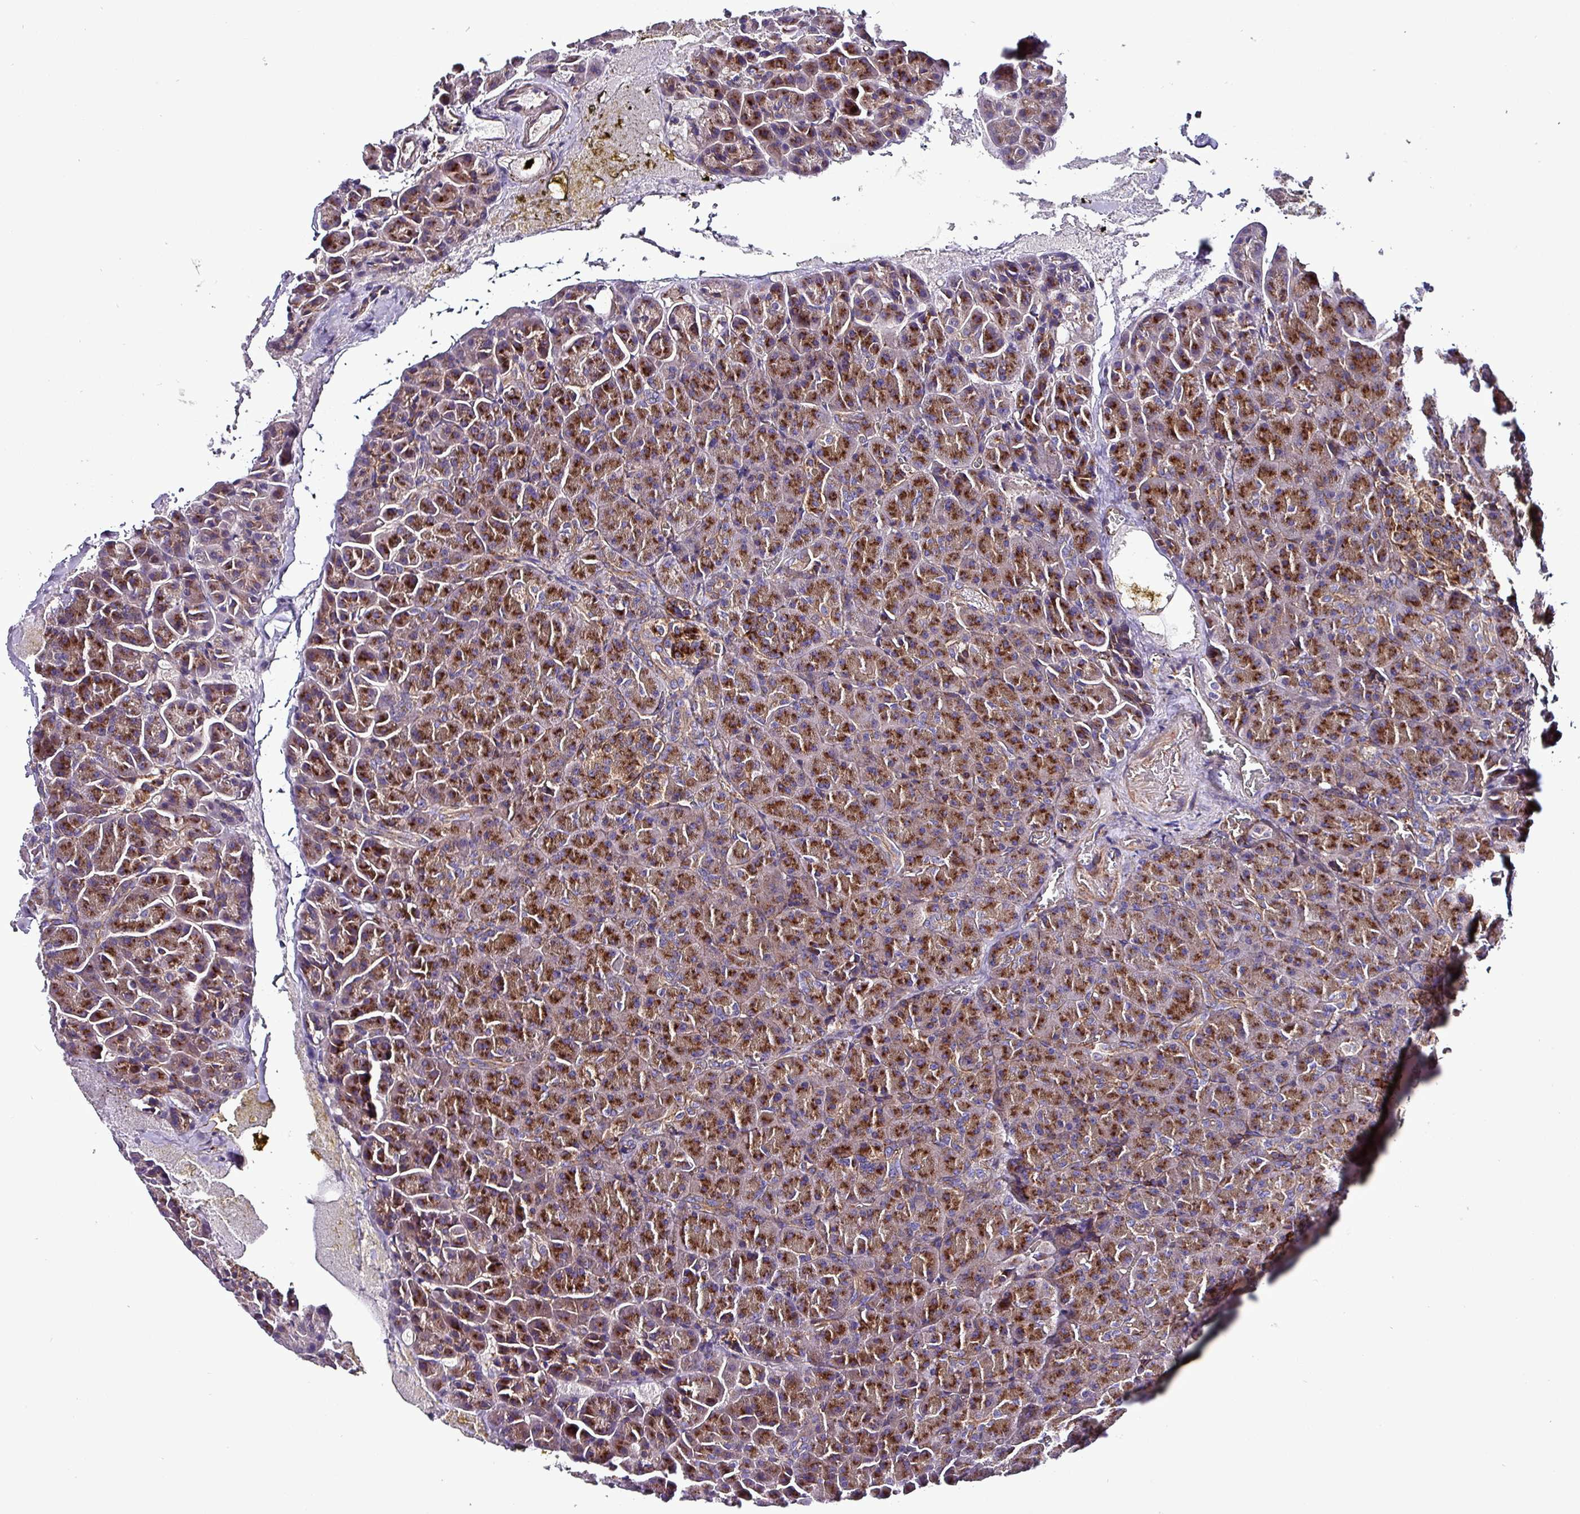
{"staining": {"intensity": "moderate", "quantity": ">75%", "location": "cytoplasmic/membranous"}, "tissue": "pancreas", "cell_type": "Exocrine glandular cells", "image_type": "normal", "snomed": [{"axis": "morphology", "description": "Normal tissue, NOS"}, {"axis": "topography", "description": "Pancreas"}], "caption": "A high-resolution photomicrograph shows immunohistochemistry staining of benign pancreas, which shows moderate cytoplasmic/membranous staining in about >75% of exocrine glandular cells.", "gene": "VAMP4", "patient": {"sex": "female", "age": 74}}